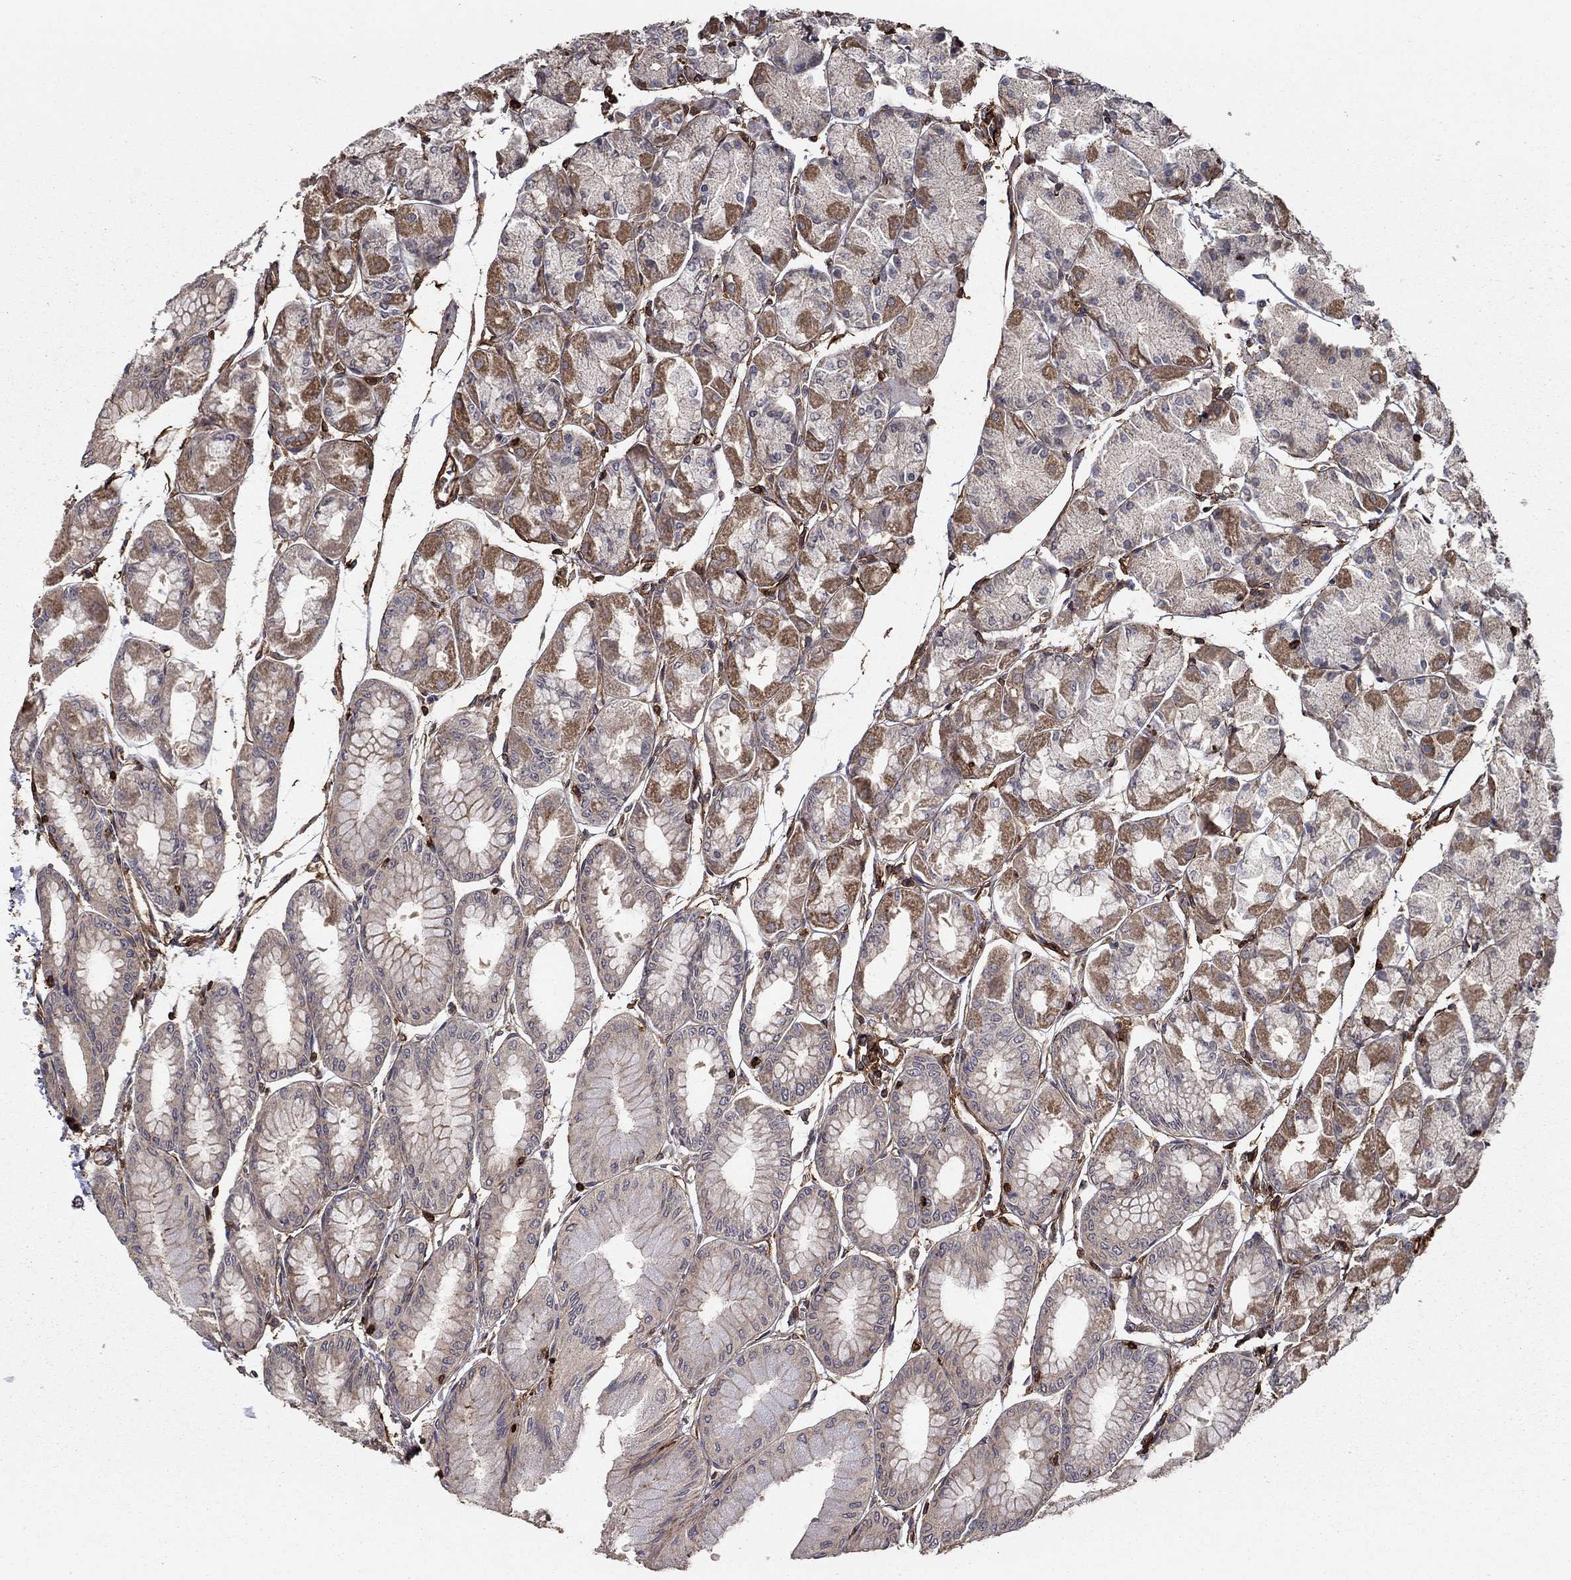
{"staining": {"intensity": "moderate", "quantity": "25%-75%", "location": "cytoplasmic/membranous"}, "tissue": "stomach", "cell_type": "Glandular cells", "image_type": "normal", "snomed": [{"axis": "morphology", "description": "Normal tissue, NOS"}, {"axis": "topography", "description": "Stomach, upper"}], "caption": "Normal stomach was stained to show a protein in brown. There is medium levels of moderate cytoplasmic/membranous positivity in about 25%-75% of glandular cells. (Brightfield microscopy of DAB IHC at high magnification).", "gene": "ADM", "patient": {"sex": "male", "age": 60}}